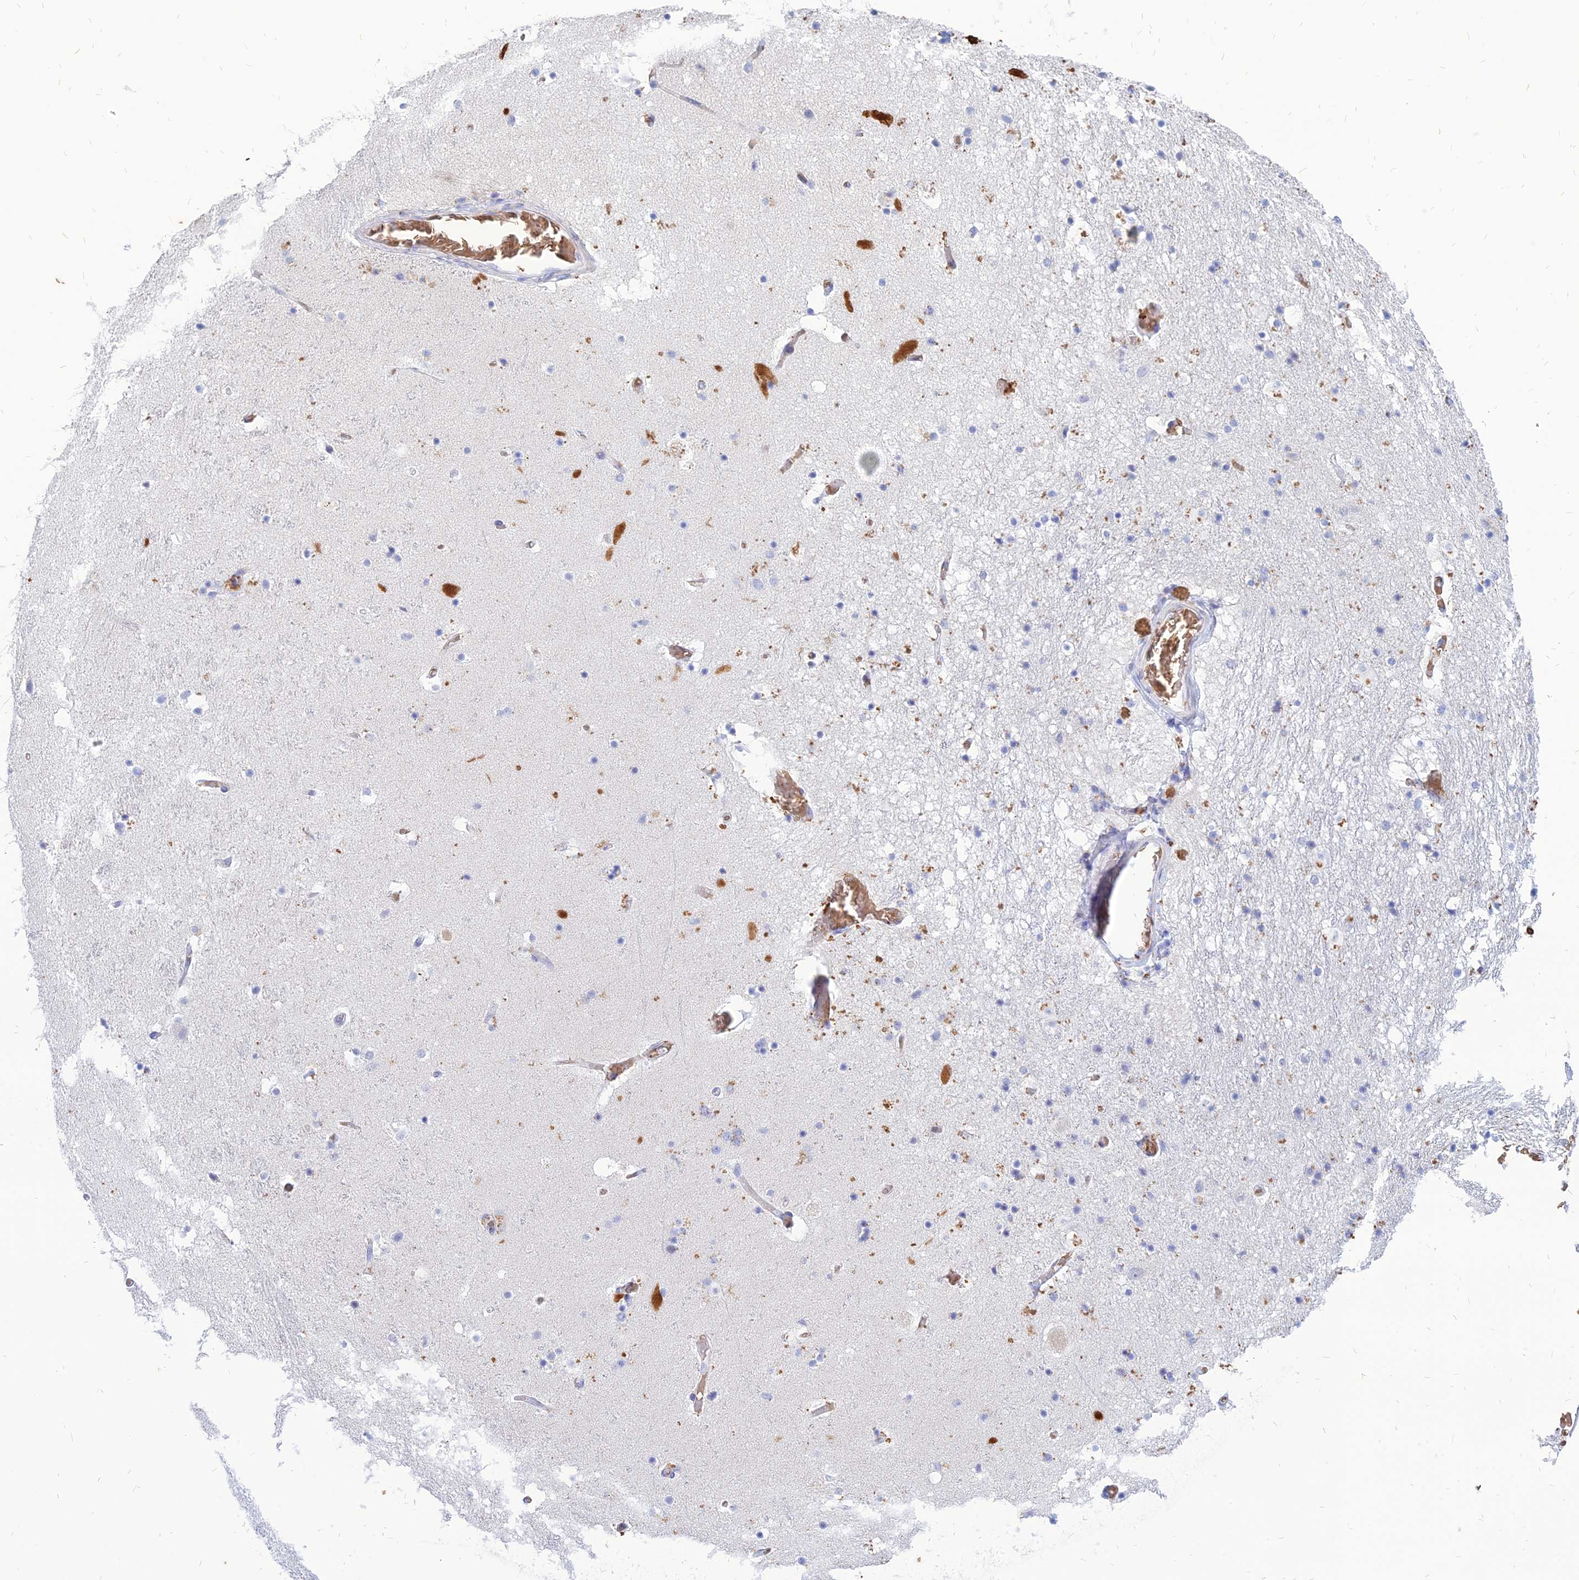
{"staining": {"intensity": "negative", "quantity": "none", "location": "none"}, "tissue": "hippocampus", "cell_type": "Glial cells", "image_type": "normal", "snomed": [{"axis": "morphology", "description": "Normal tissue, NOS"}, {"axis": "topography", "description": "Hippocampus"}], "caption": "A micrograph of human hippocampus is negative for staining in glial cells. (Immunohistochemistry (ihc), brightfield microscopy, high magnification).", "gene": "HHAT", "patient": {"sex": "female", "age": 52}}